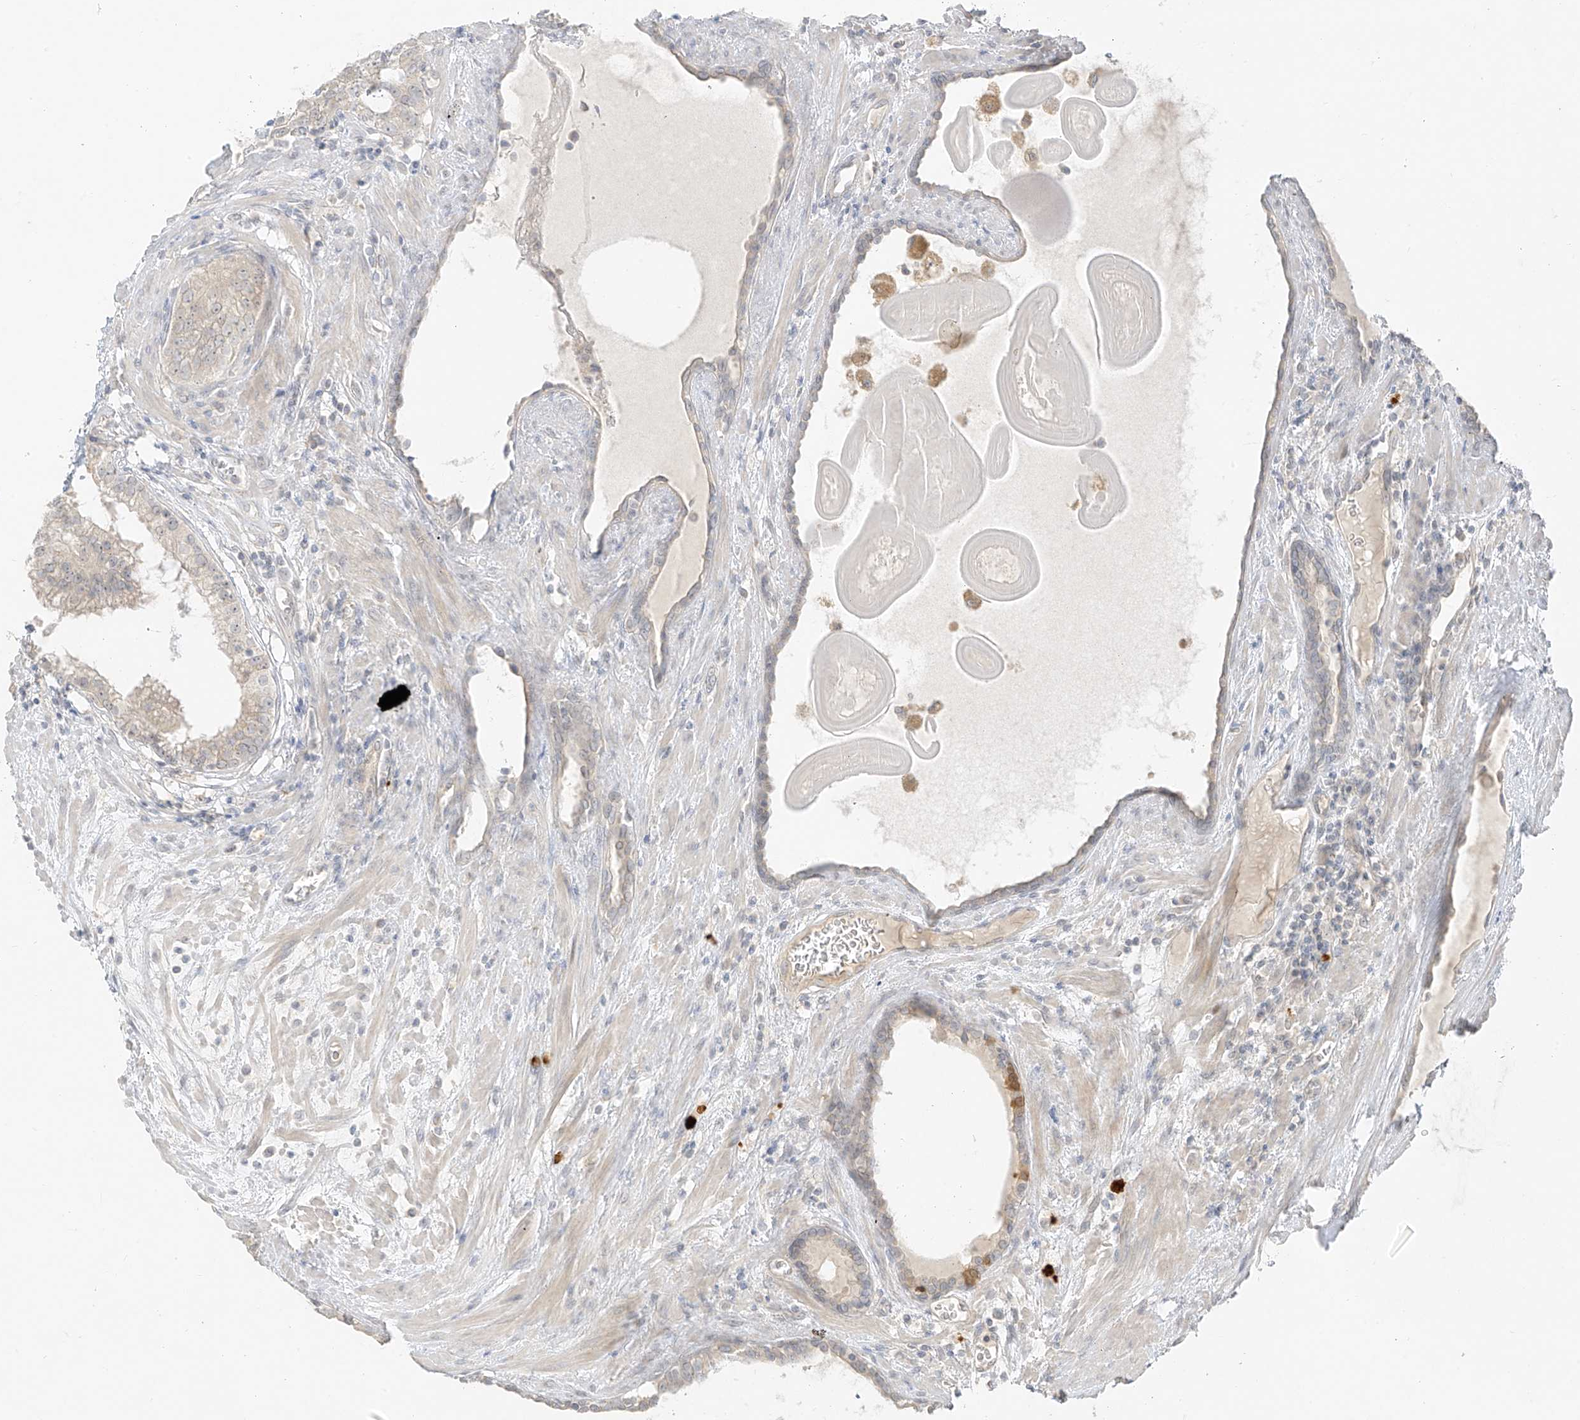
{"staining": {"intensity": "negative", "quantity": "none", "location": "none"}, "tissue": "prostate cancer", "cell_type": "Tumor cells", "image_type": "cancer", "snomed": [{"axis": "morphology", "description": "Adenocarcinoma, High grade"}, {"axis": "topography", "description": "Prostate"}], "caption": "Prostate high-grade adenocarcinoma stained for a protein using IHC exhibits no staining tumor cells.", "gene": "LIPT1", "patient": {"sex": "male", "age": 68}}